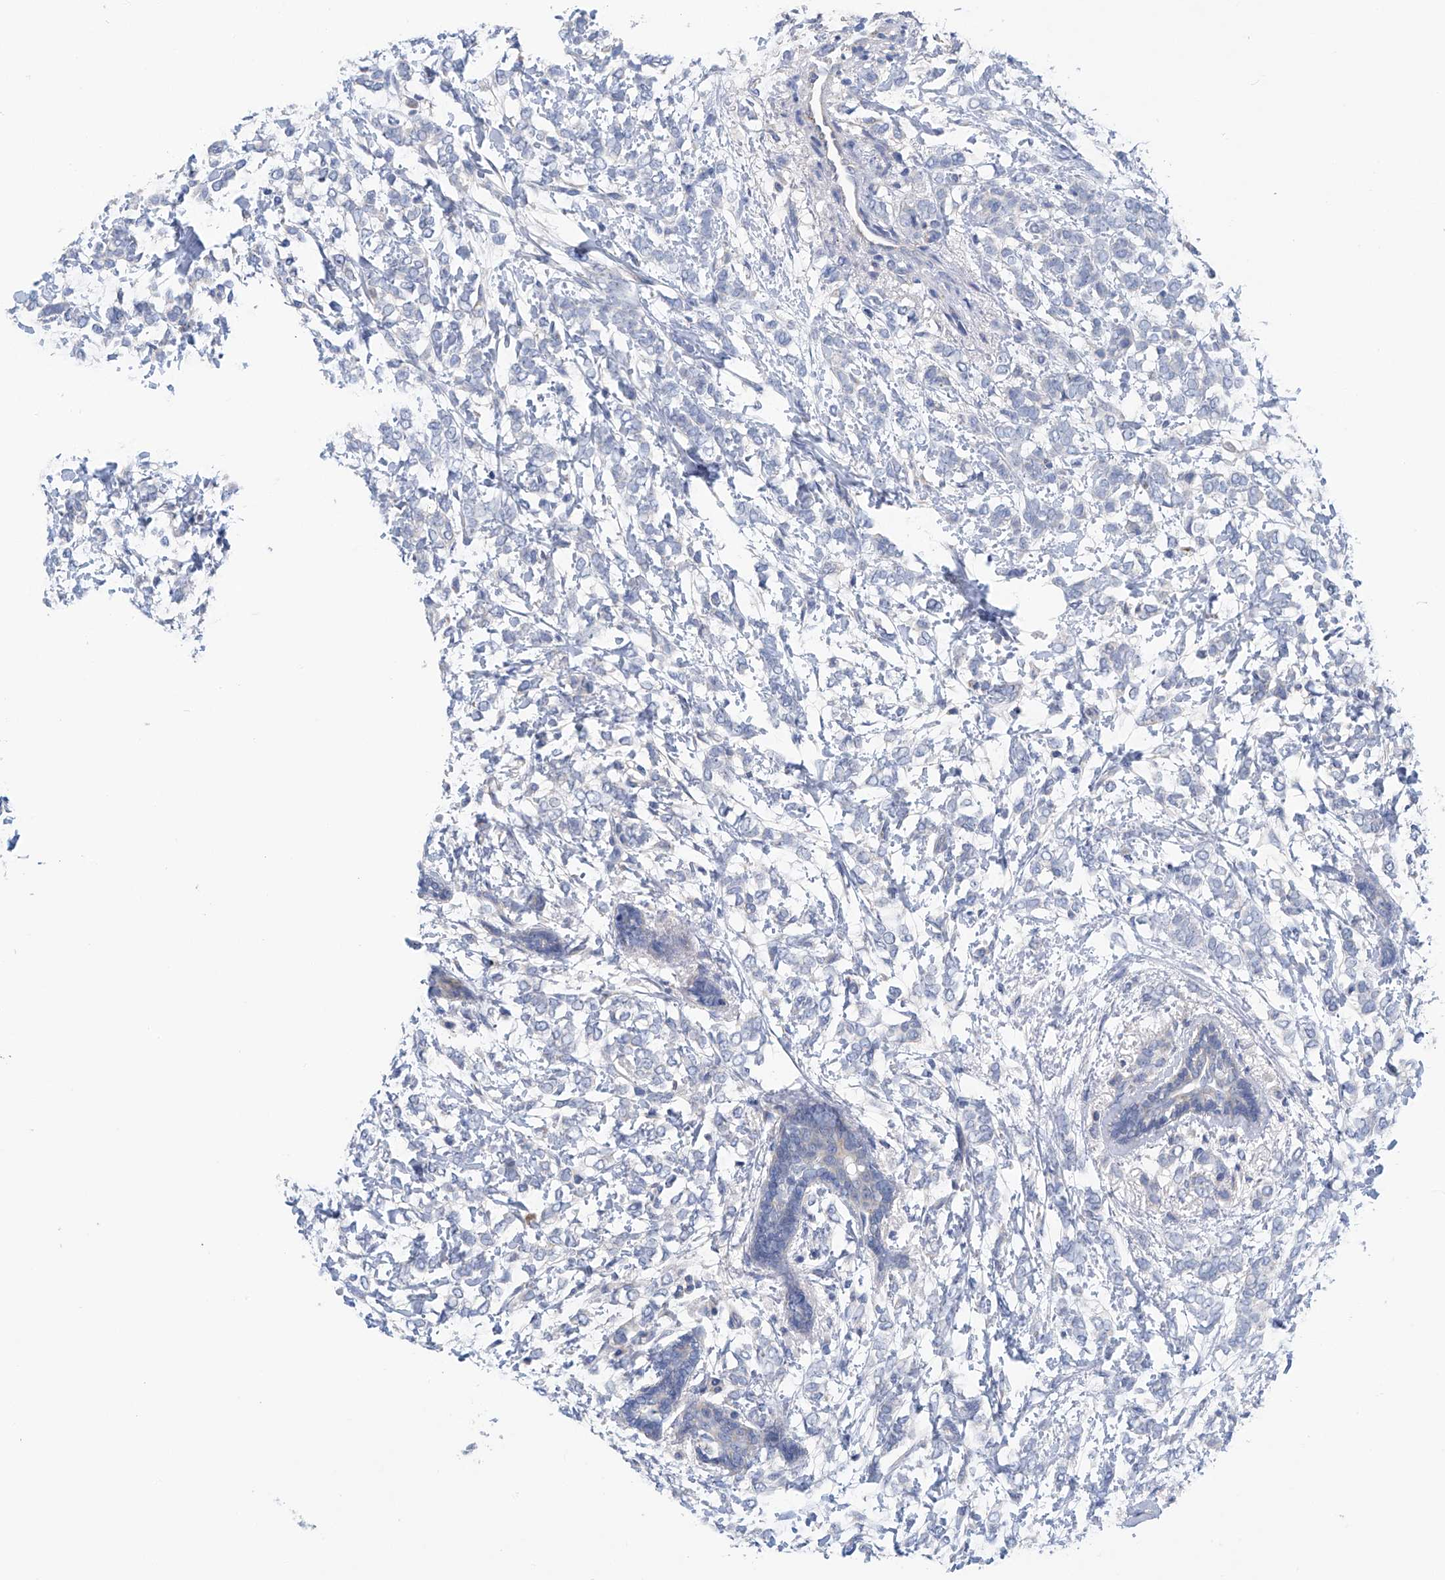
{"staining": {"intensity": "negative", "quantity": "none", "location": "none"}, "tissue": "breast cancer", "cell_type": "Tumor cells", "image_type": "cancer", "snomed": [{"axis": "morphology", "description": "Normal tissue, NOS"}, {"axis": "morphology", "description": "Lobular carcinoma"}, {"axis": "topography", "description": "Breast"}], "caption": "High power microscopy image of an IHC histopathology image of lobular carcinoma (breast), revealing no significant expression in tumor cells.", "gene": "CEP85L", "patient": {"sex": "female", "age": 47}}